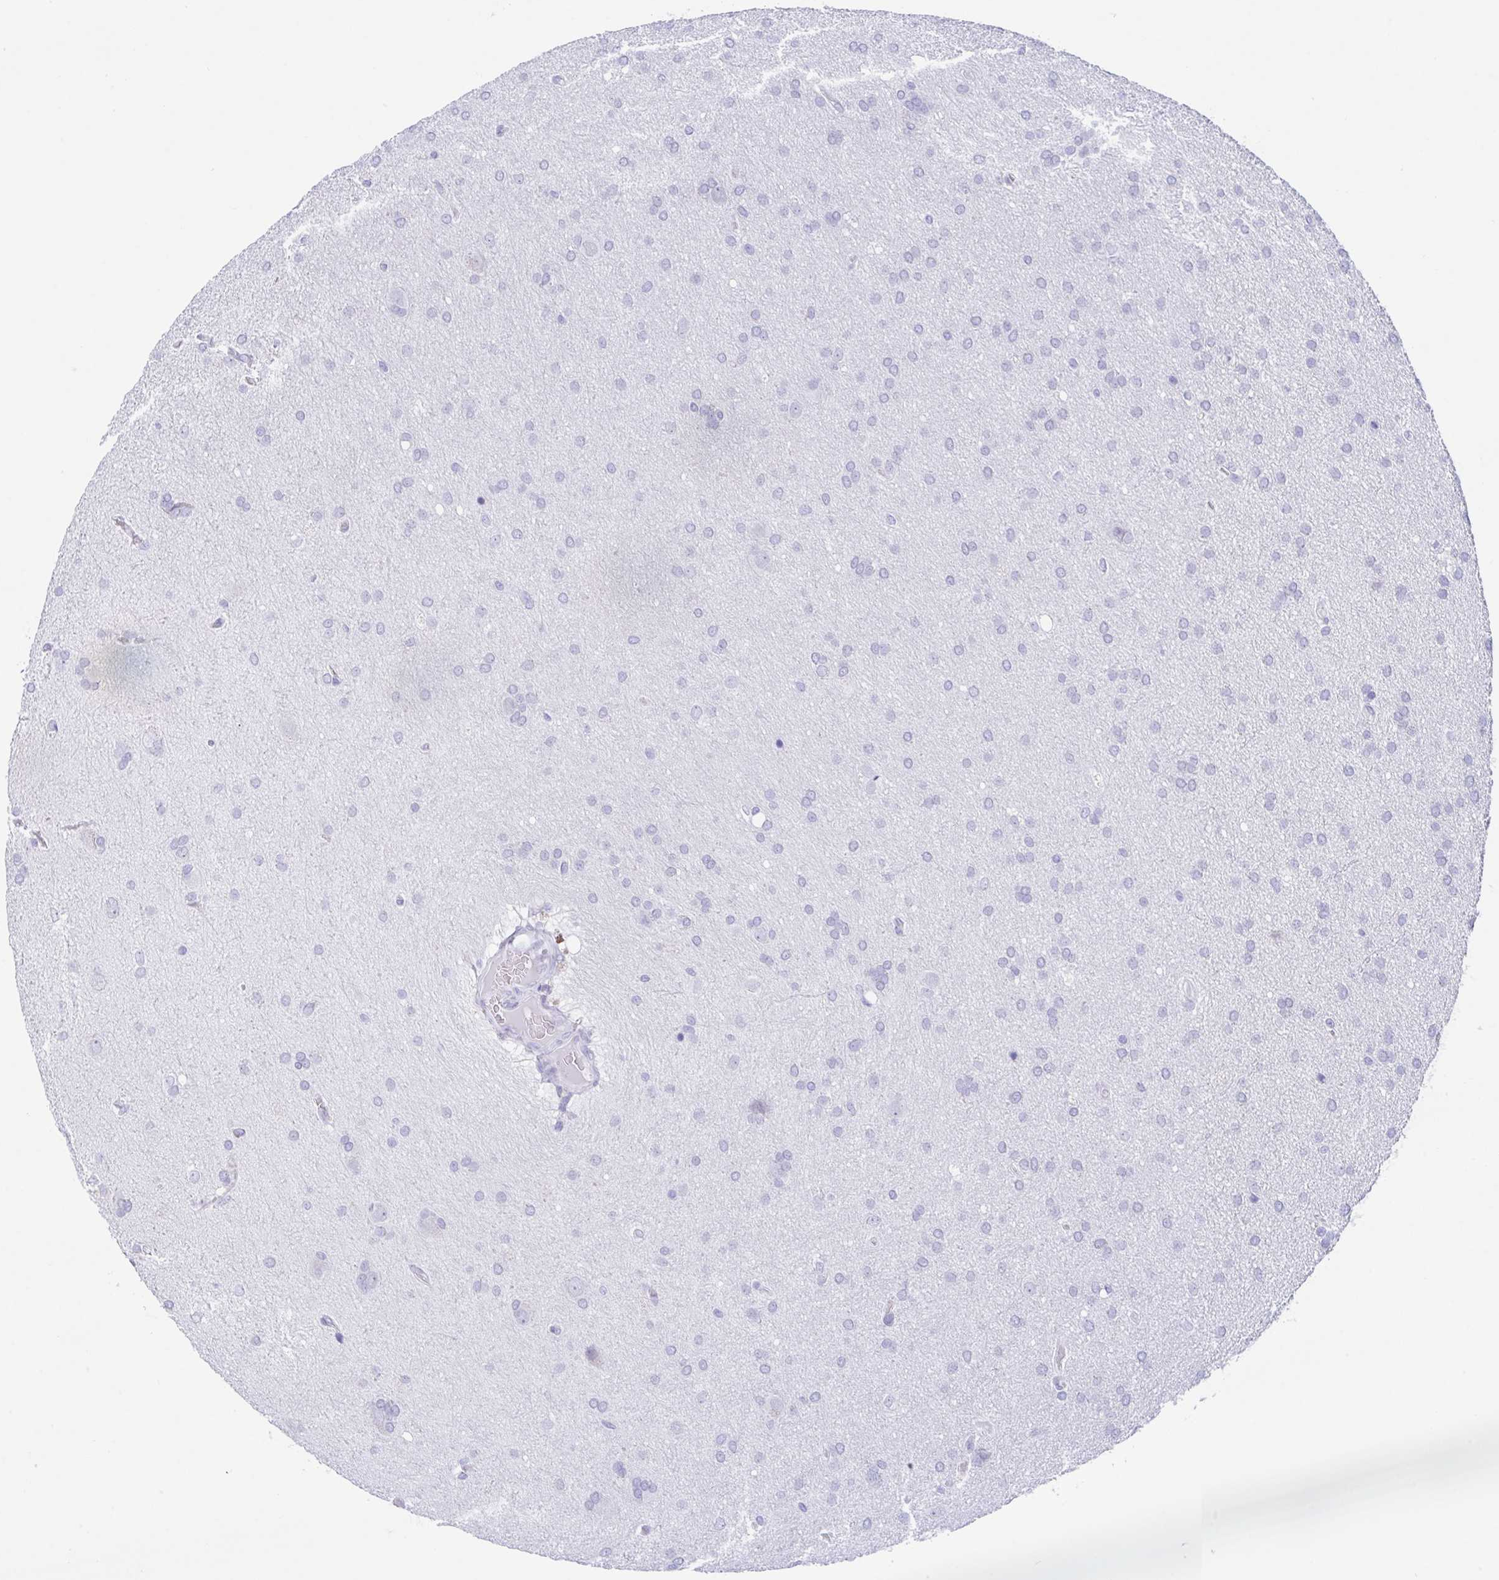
{"staining": {"intensity": "negative", "quantity": "none", "location": "none"}, "tissue": "glioma", "cell_type": "Tumor cells", "image_type": "cancer", "snomed": [{"axis": "morphology", "description": "Glioma, malignant, Low grade"}, {"axis": "topography", "description": "Brain"}], "caption": "The micrograph demonstrates no significant staining in tumor cells of malignant glioma (low-grade). (DAB IHC visualized using brightfield microscopy, high magnification).", "gene": "CDX4", "patient": {"sex": "female", "age": 54}}